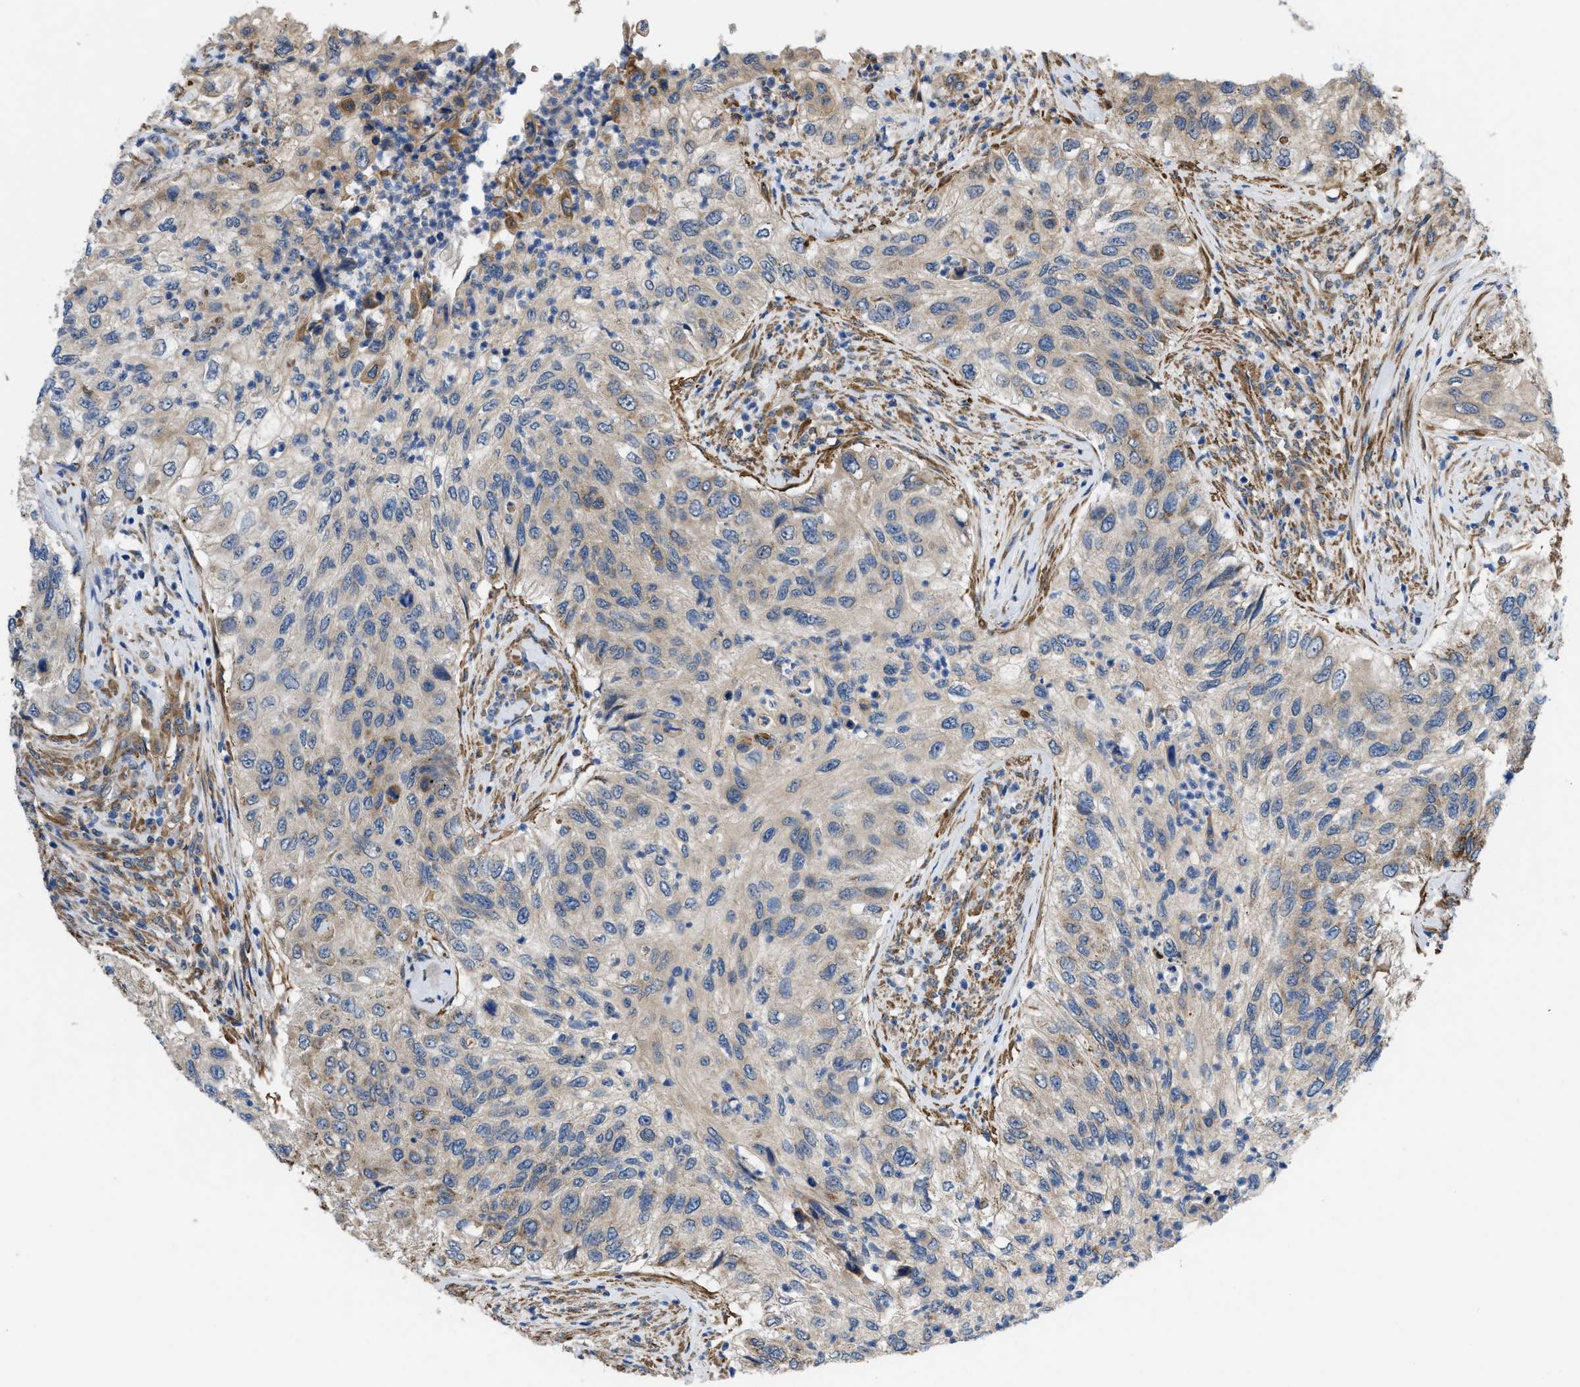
{"staining": {"intensity": "weak", "quantity": "<25%", "location": "cytoplasmic/membranous"}, "tissue": "urothelial cancer", "cell_type": "Tumor cells", "image_type": "cancer", "snomed": [{"axis": "morphology", "description": "Urothelial carcinoma, High grade"}, {"axis": "topography", "description": "Urinary bladder"}], "caption": "This is a photomicrograph of immunohistochemistry staining of urothelial carcinoma (high-grade), which shows no positivity in tumor cells.", "gene": "MYO10", "patient": {"sex": "female", "age": 60}}